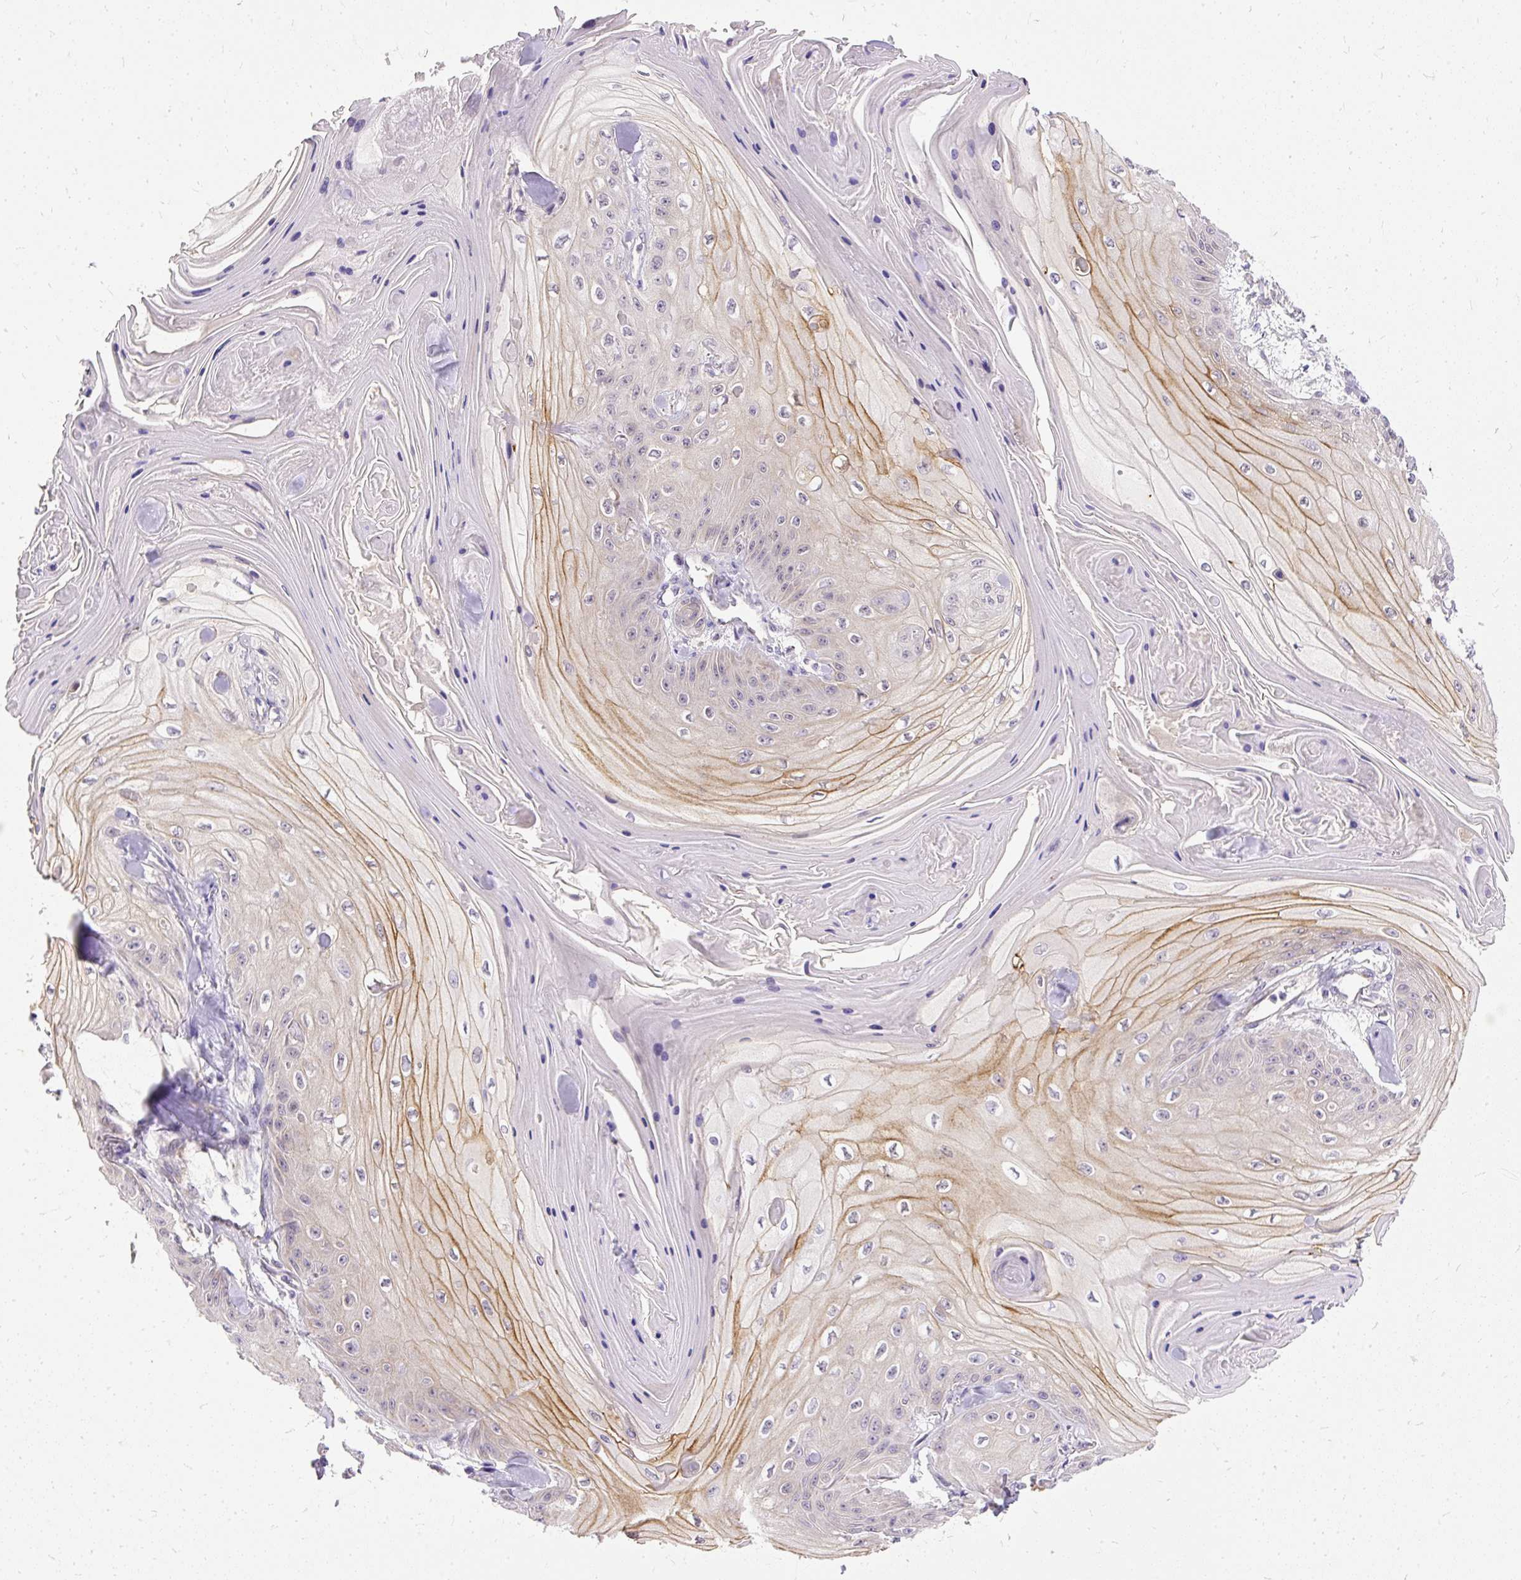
{"staining": {"intensity": "moderate", "quantity": "<25%", "location": "cytoplasmic/membranous"}, "tissue": "skin cancer", "cell_type": "Tumor cells", "image_type": "cancer", "snomed": [{"axis": "morphology", "description": "Squamous cell carcinoma, NOS"}, {"axis": "topography", "description": "Skin"}], "caption": "Human skin cancer stained with a brown dye reveals moderate cytoplasmic/membranous positive expression in approximately <25% of tumor cells.", "gene": "AMFR", "patient": {"sex": "male", "age": 74}}